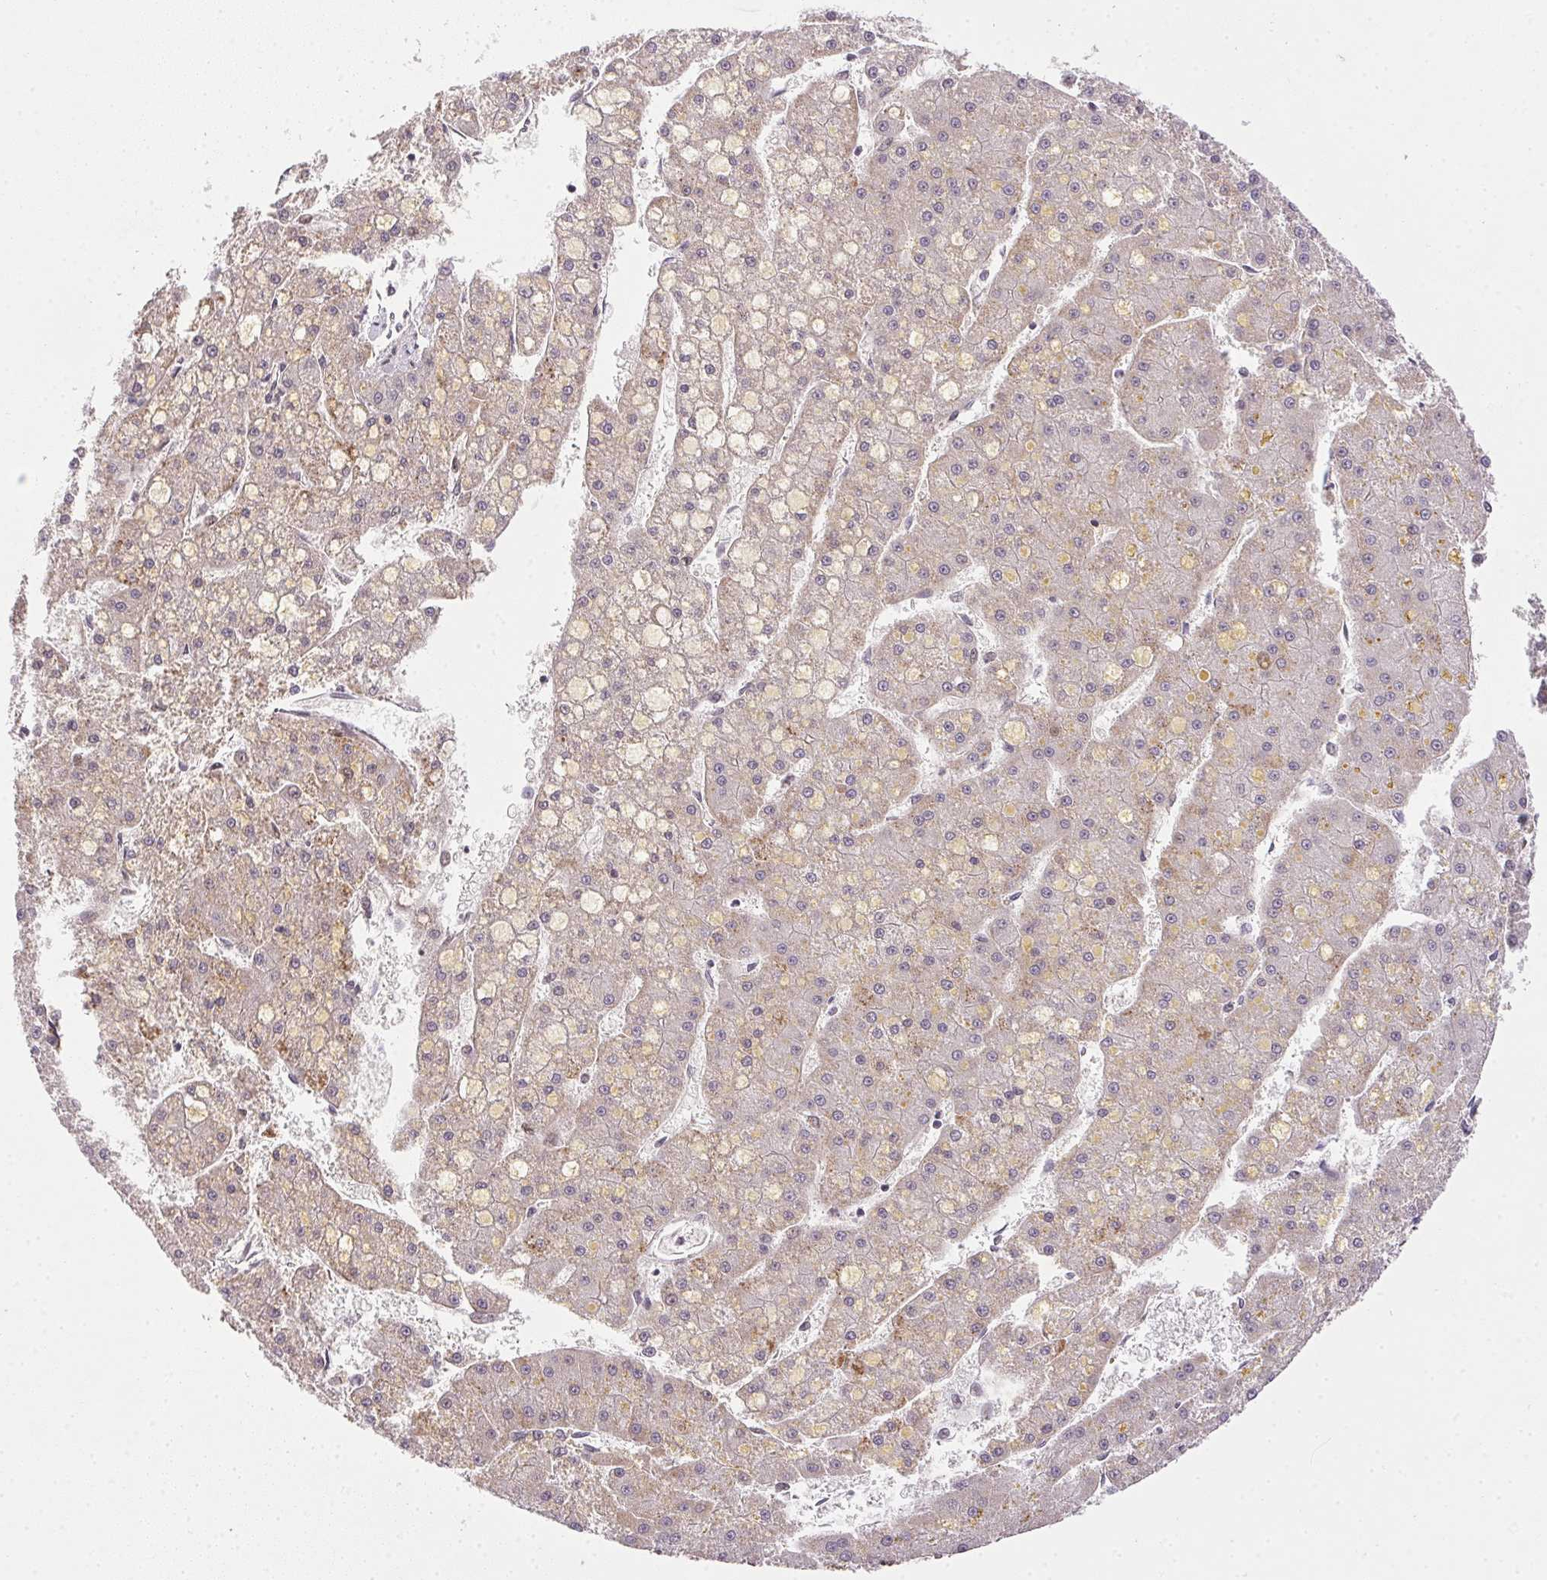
{"staining": {"intensity": "weak", "quantity": "<25%", "location": "cytoplasmic/membranous"}, "tissue": "liver cancer", "cell_type": "Tumor cells", "image_type": "cancer", "snomed": [{"axis": "morphology", "description": "Carcinoma, Hepatocellular, NOS"}, {"axis": "topography", "description": "Liver"}], "caption": "A high-resolution micrograph shows immunohistochemistry (IHC) staining of liver cancer, which demonstrates no significant expression in tumor cells.", "gene": "PPP4R4", "patient": {"sex": "male", "age": 67}}